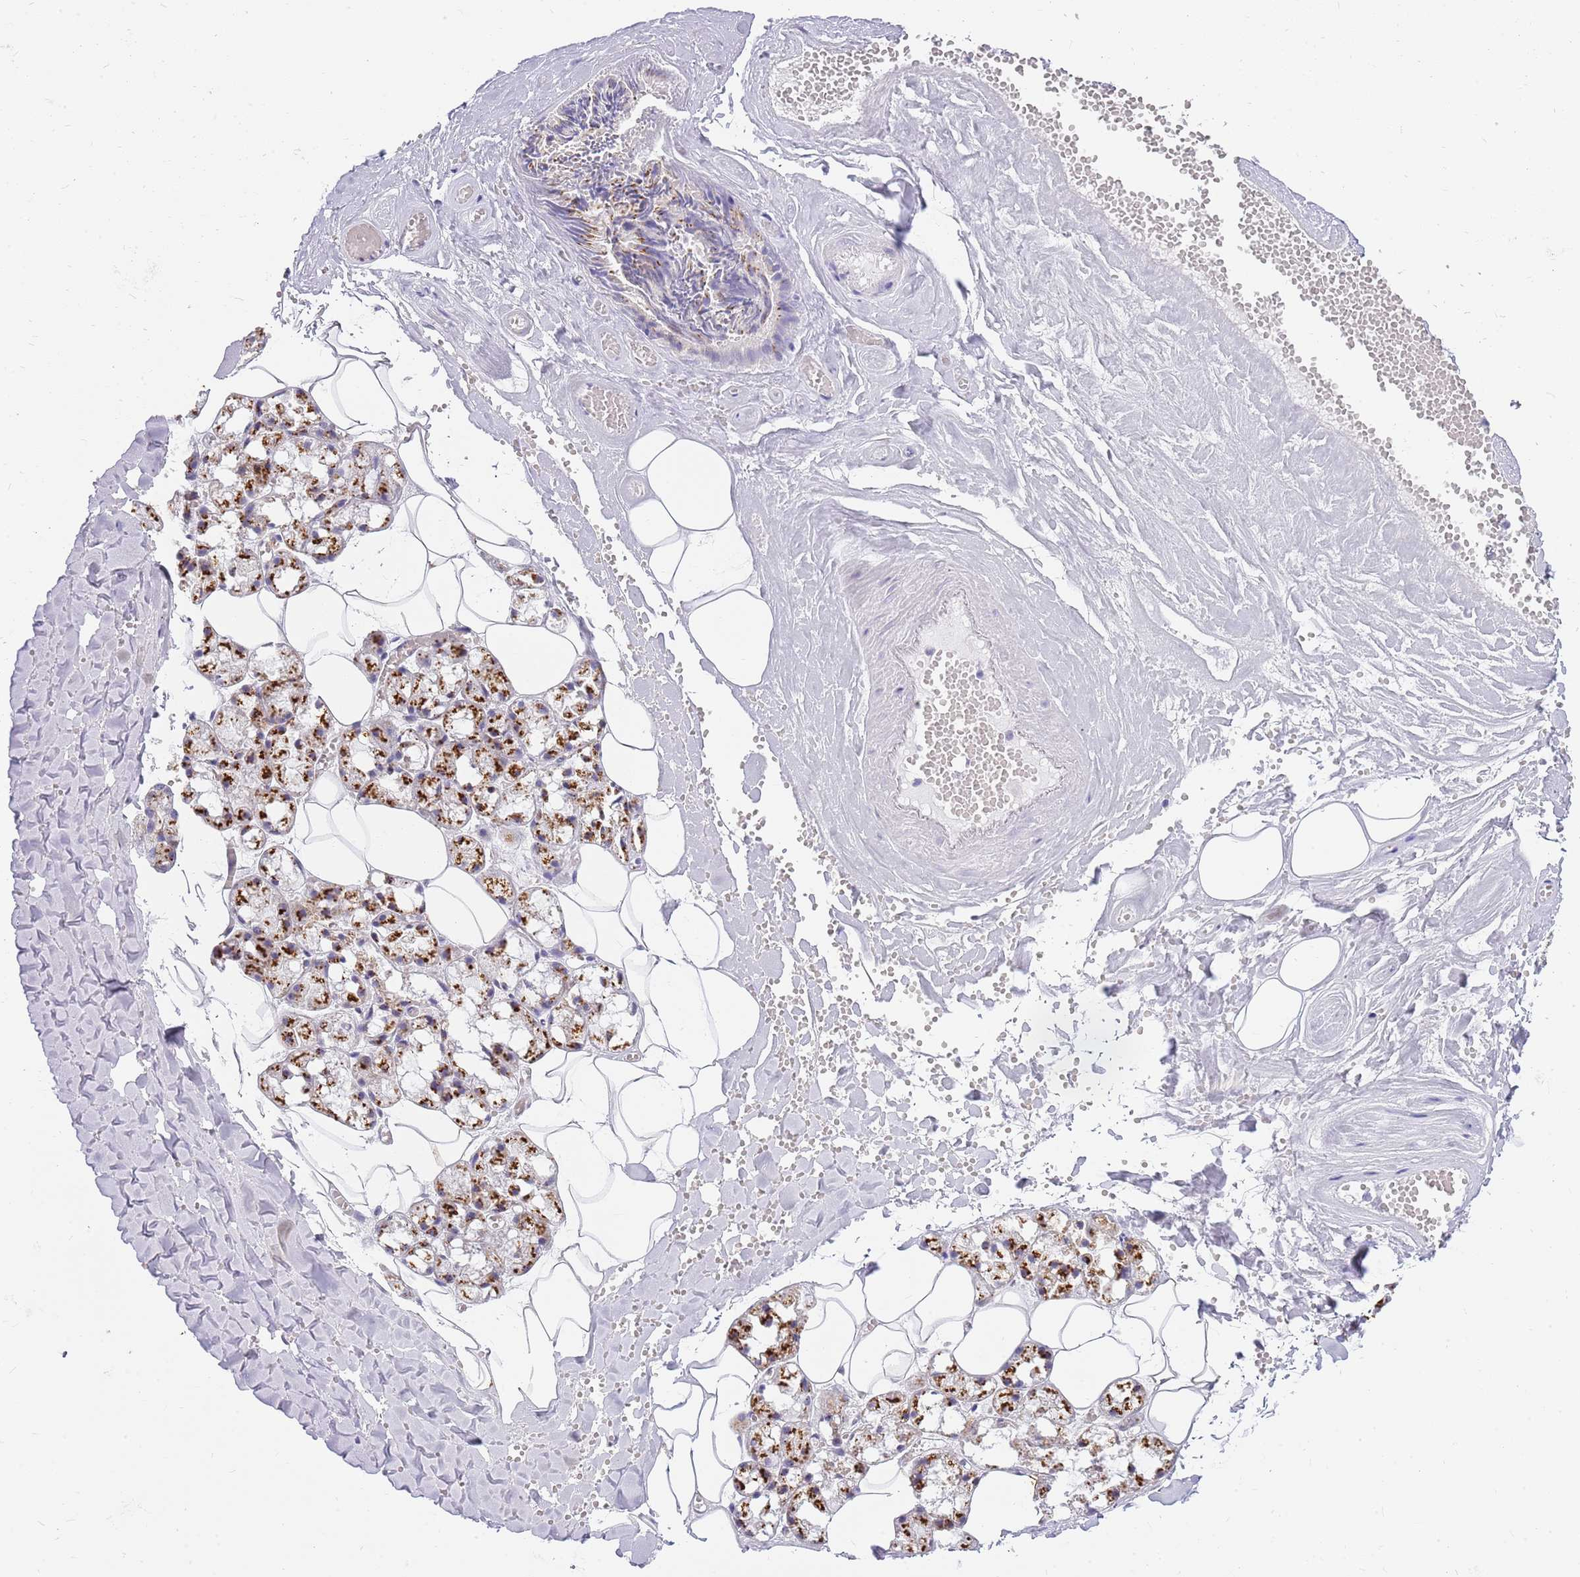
{"staining": {"intensity": "strong", "quantity": "<25%", "location": "cytoplasmic/membranous"}, "tissue": "salivary gland", "cell_type": "Glandular cells", "image_type": "normal", "snomed": [{"axis": "morphology", "description": "Normal tissue, NOS"}, {"axis": "topography", "description": "Salivary gland"}], "caption": "About <25% of glandular cells in unremarkable salivary gland reveal strong cytoplasmic/membranous protein staining as visualized by brown immunohistochemical staining.", "gene": "DNAJA3", "patient": {"sex": "male", "age": 62}}